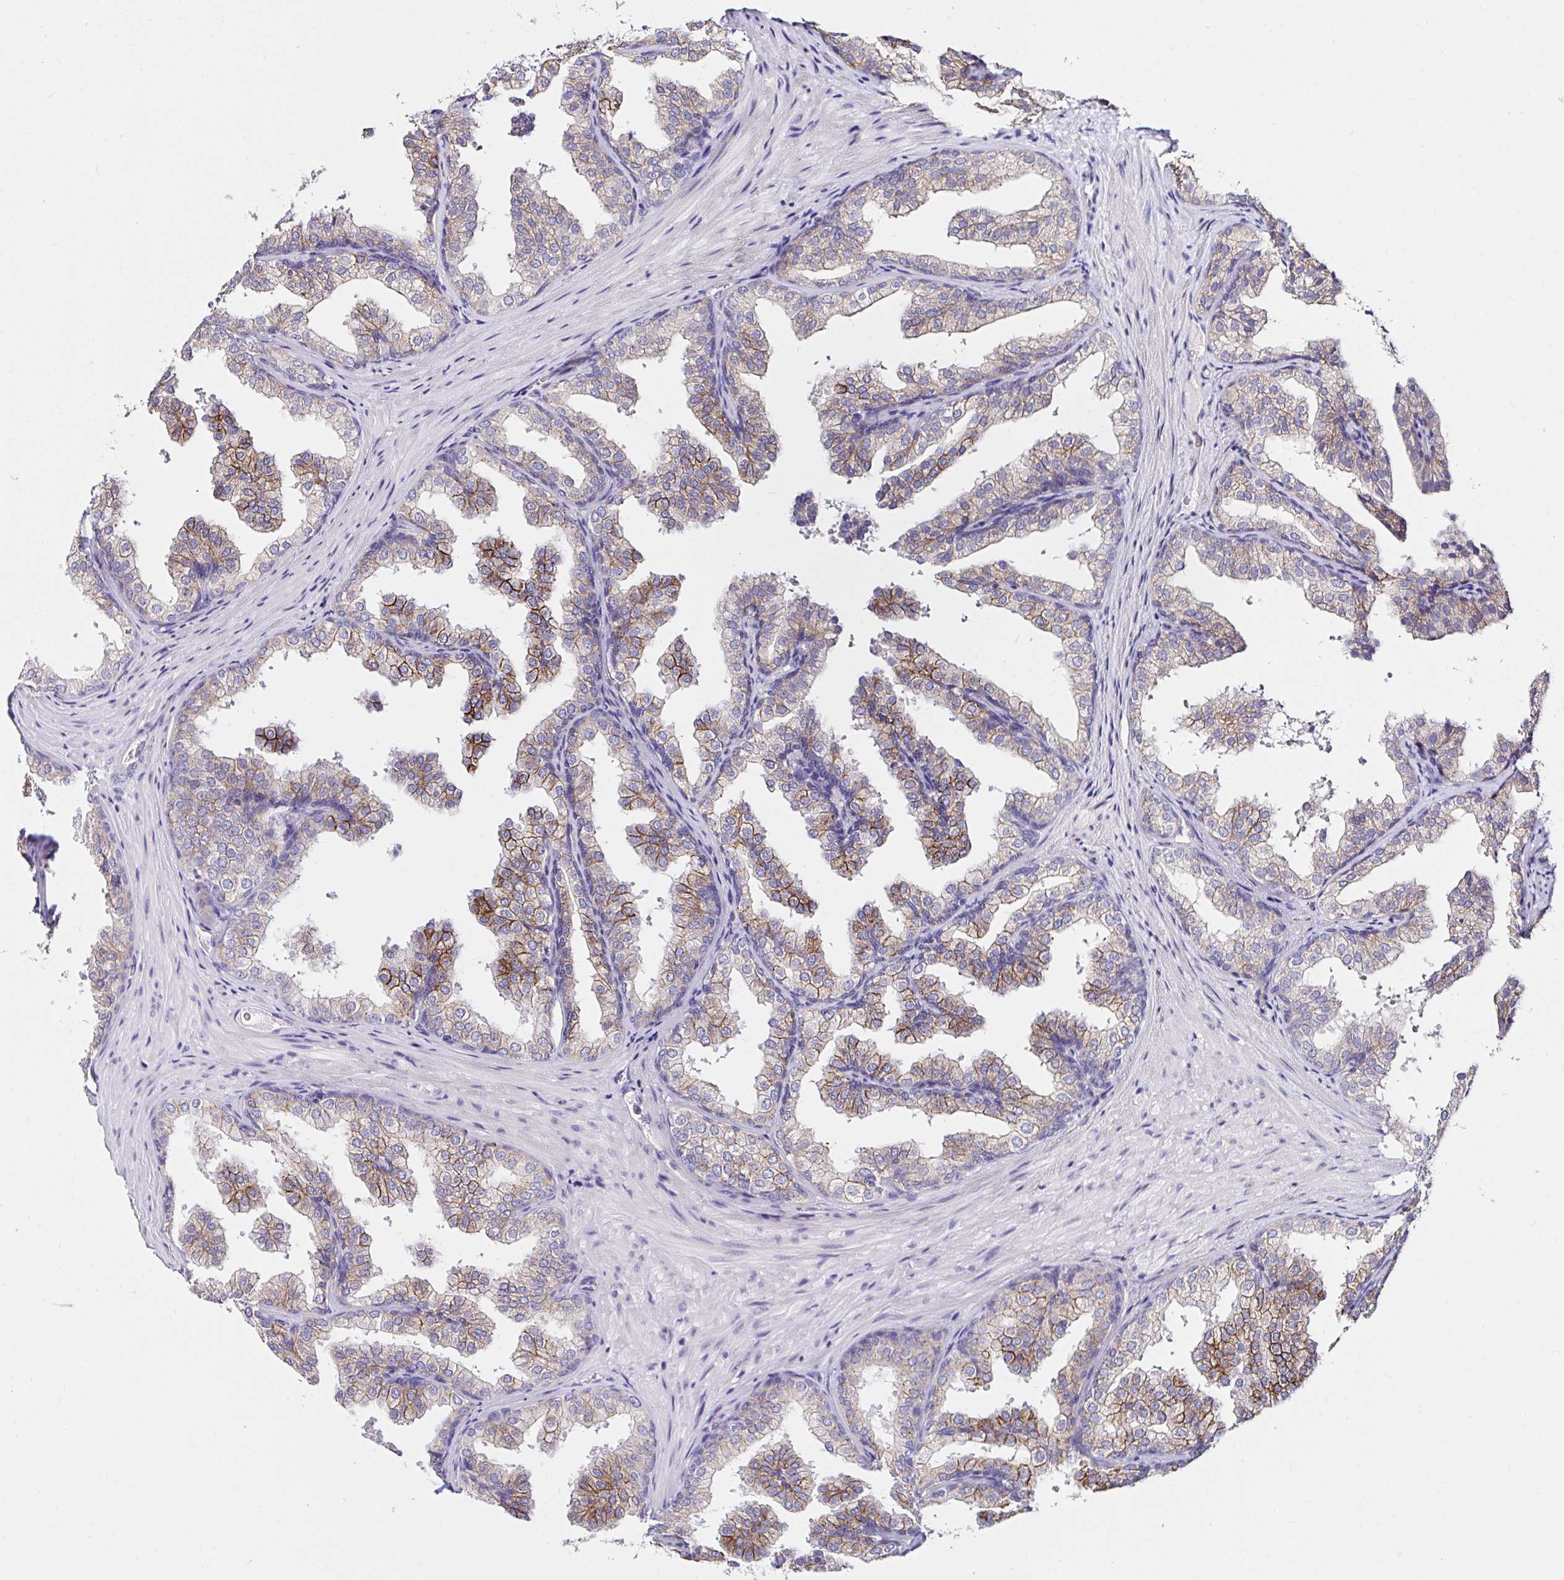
{"staining": {"intensity": "moderate", "quantity": "25%-75%", "location": "cytoplasmic/membranous"}, "tissue": "prostate", "cell_type": "Glandular cells", "image_type": "normal", "snomed": [{"axis": "morphology", "description": "Normal tissue, NOS"}, {"axis": "topography", "description": "Prostate"}], "caption": "A brown stain highlights moderate cytoplasmic/membranous staining of a protein in glandular cells of unremarkable human prostate. The protein of interest is stained brown, and the nuclei are stained in blue (DAB IHC with brightfield microscopy, high magnification).", "gene": "VSIG2", "patient": {"sex": "male", "age": 37}}